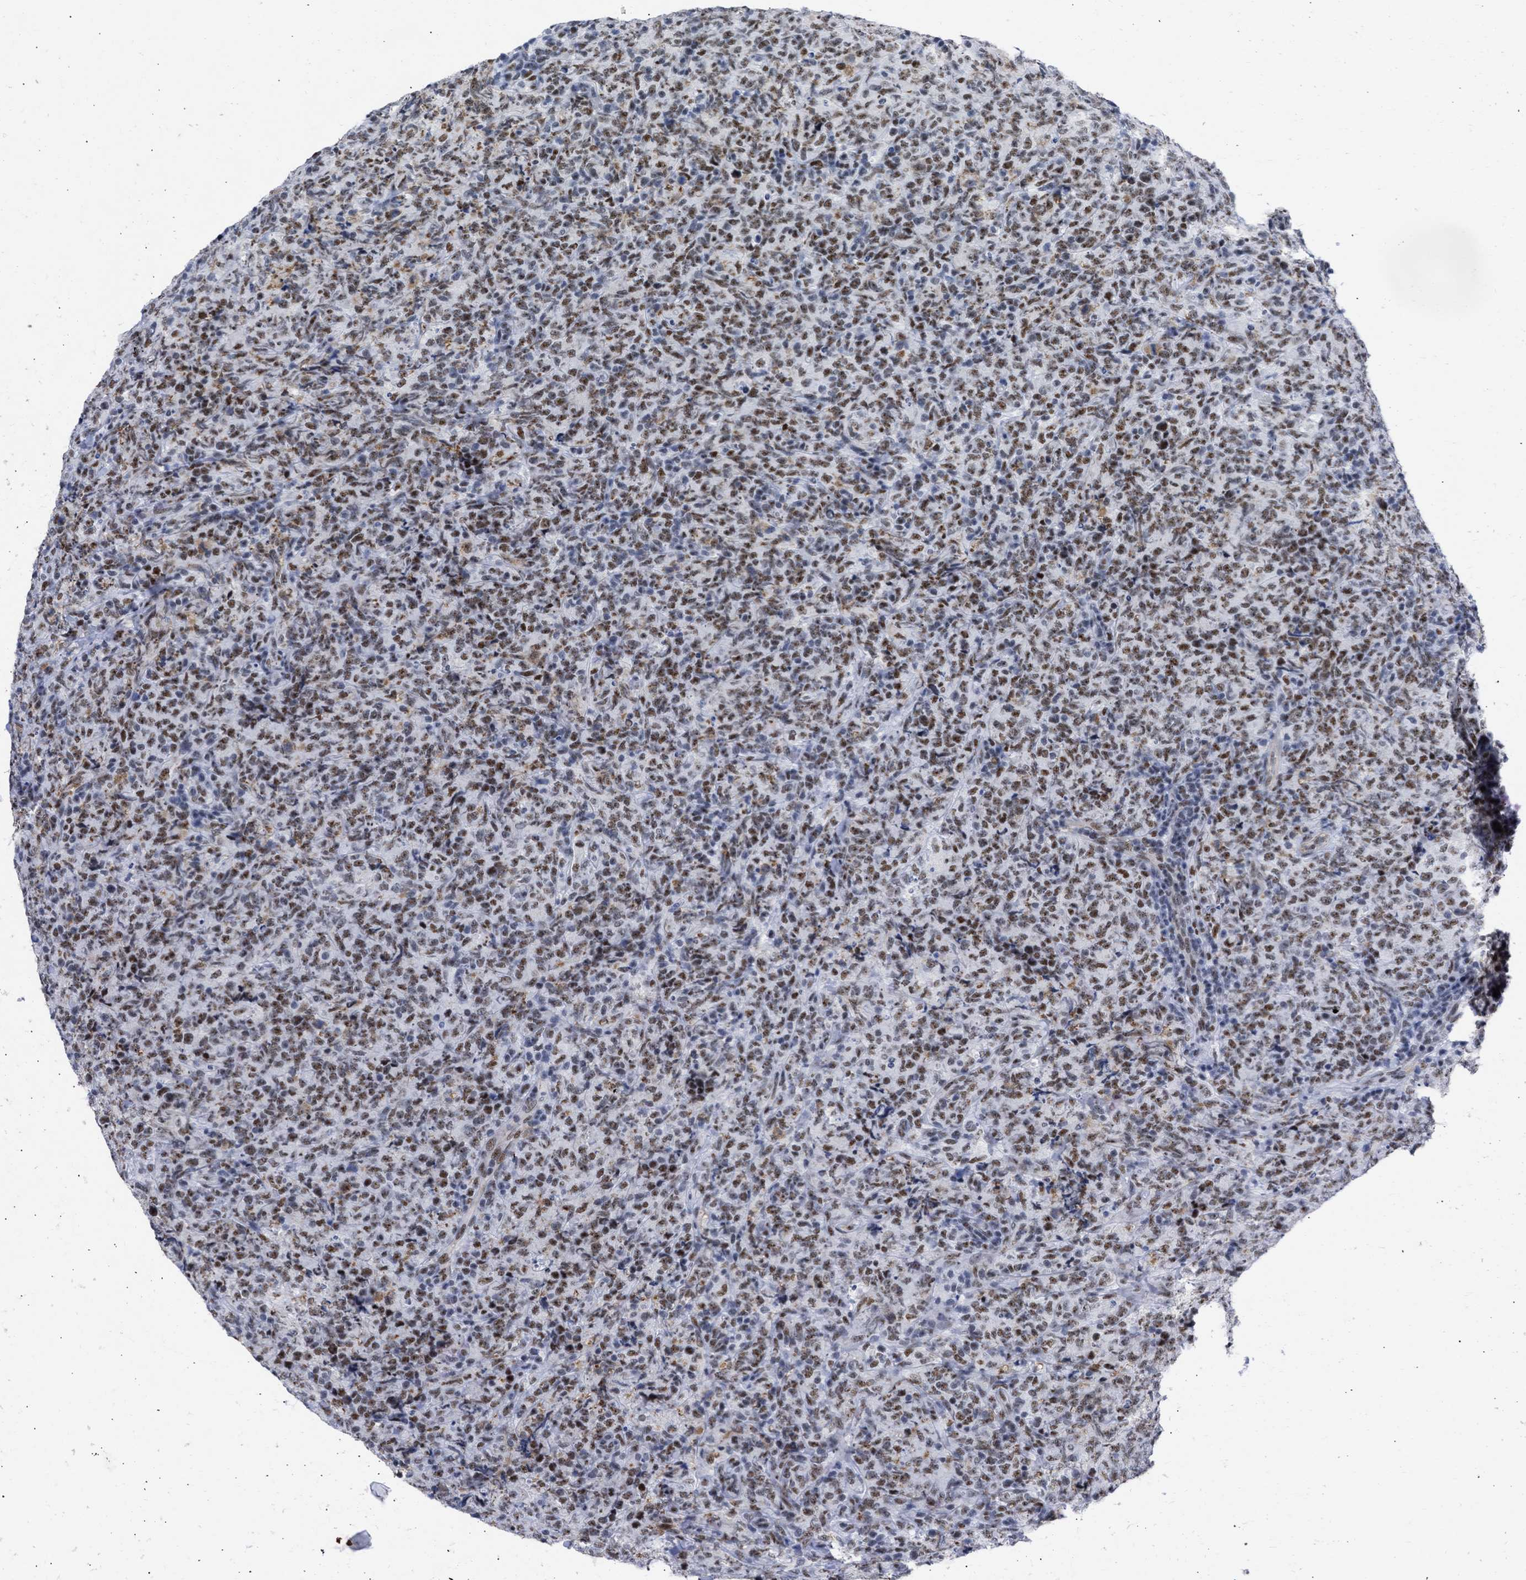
{"staining": {"intensity": "moderate", "quantity": ">75%", "location": "nuclear"}, "tissue": "lymphoma", "cell_type": "Tumor cells", "image_type": "cancer", "snomed": [{"axis": "morphology", "description": "Malignant lymphoma, non-Hodgkin's type, High grade"}, {"axis": "topography", "description": "Tonsil"}], "caption": "Moderate nuclear positivity is appreciated in about >75% of tumor cells in high-grade malignant lymphoma, non-Hodgkin's type.", "gene": "DDX41", "patient": {"sex": "female", "age": 36}}